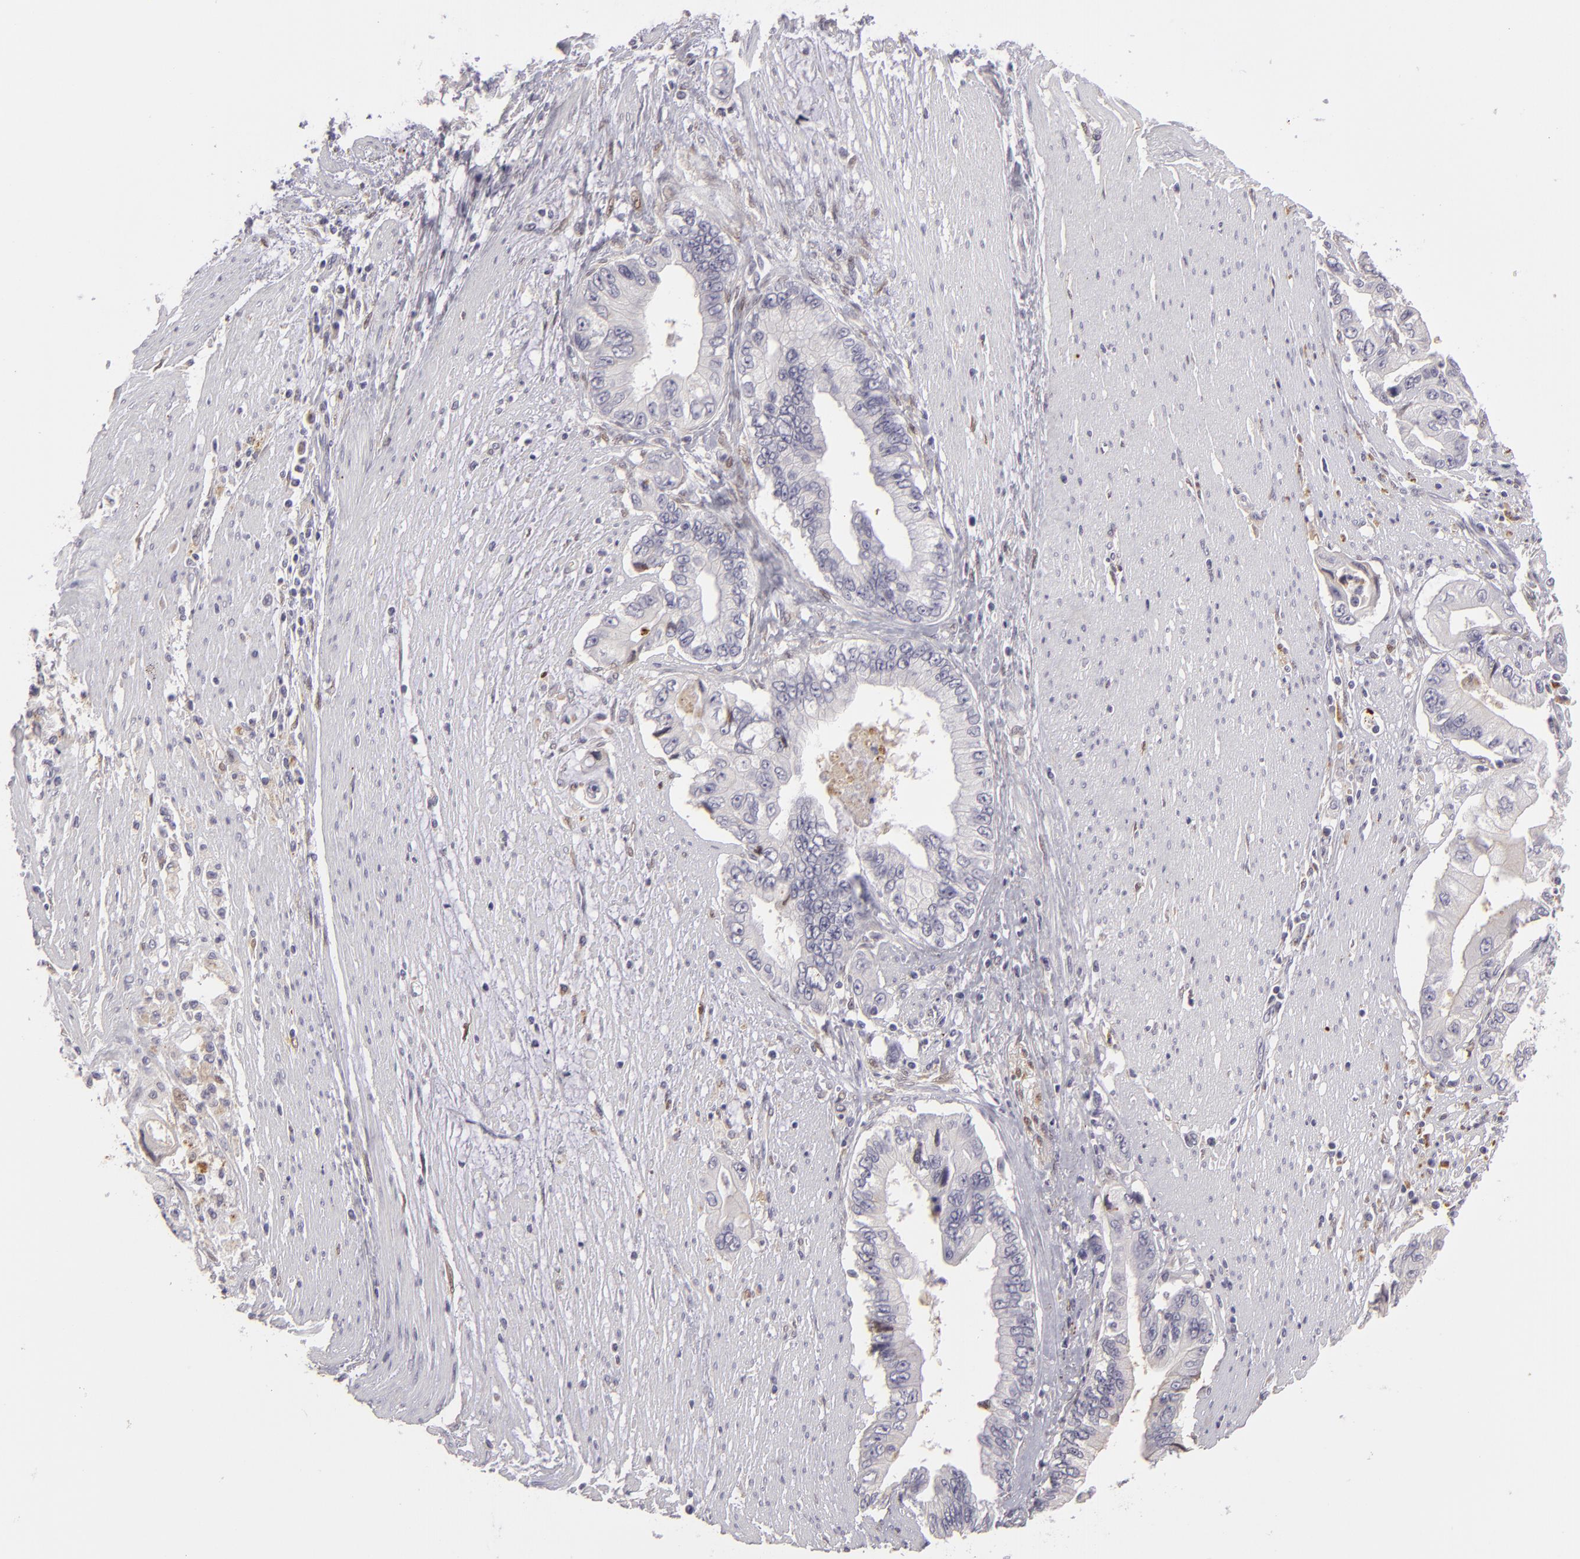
{"staining": {"intensity": "negative", "quantity": "none", "location": "none"}, "tissue": "pancreatic cancer", "cell_type": "Tumor cells", "image_type": "cancer", "snomed": [{"axis": "morphology", "description": "Adenocarcinoma, NOS"}, {"axis": "topography", "description": "Pancreas"}, {"axis": "topography", "description": "Stomach, upper"}], "caption": "The immunohistochemistry image has no significant positivity in tumor cells of pancreatic cancer (adenocarcinoma) tissue.", "gene": "EFS", "patient": {"sex": "male", "age": 77}}